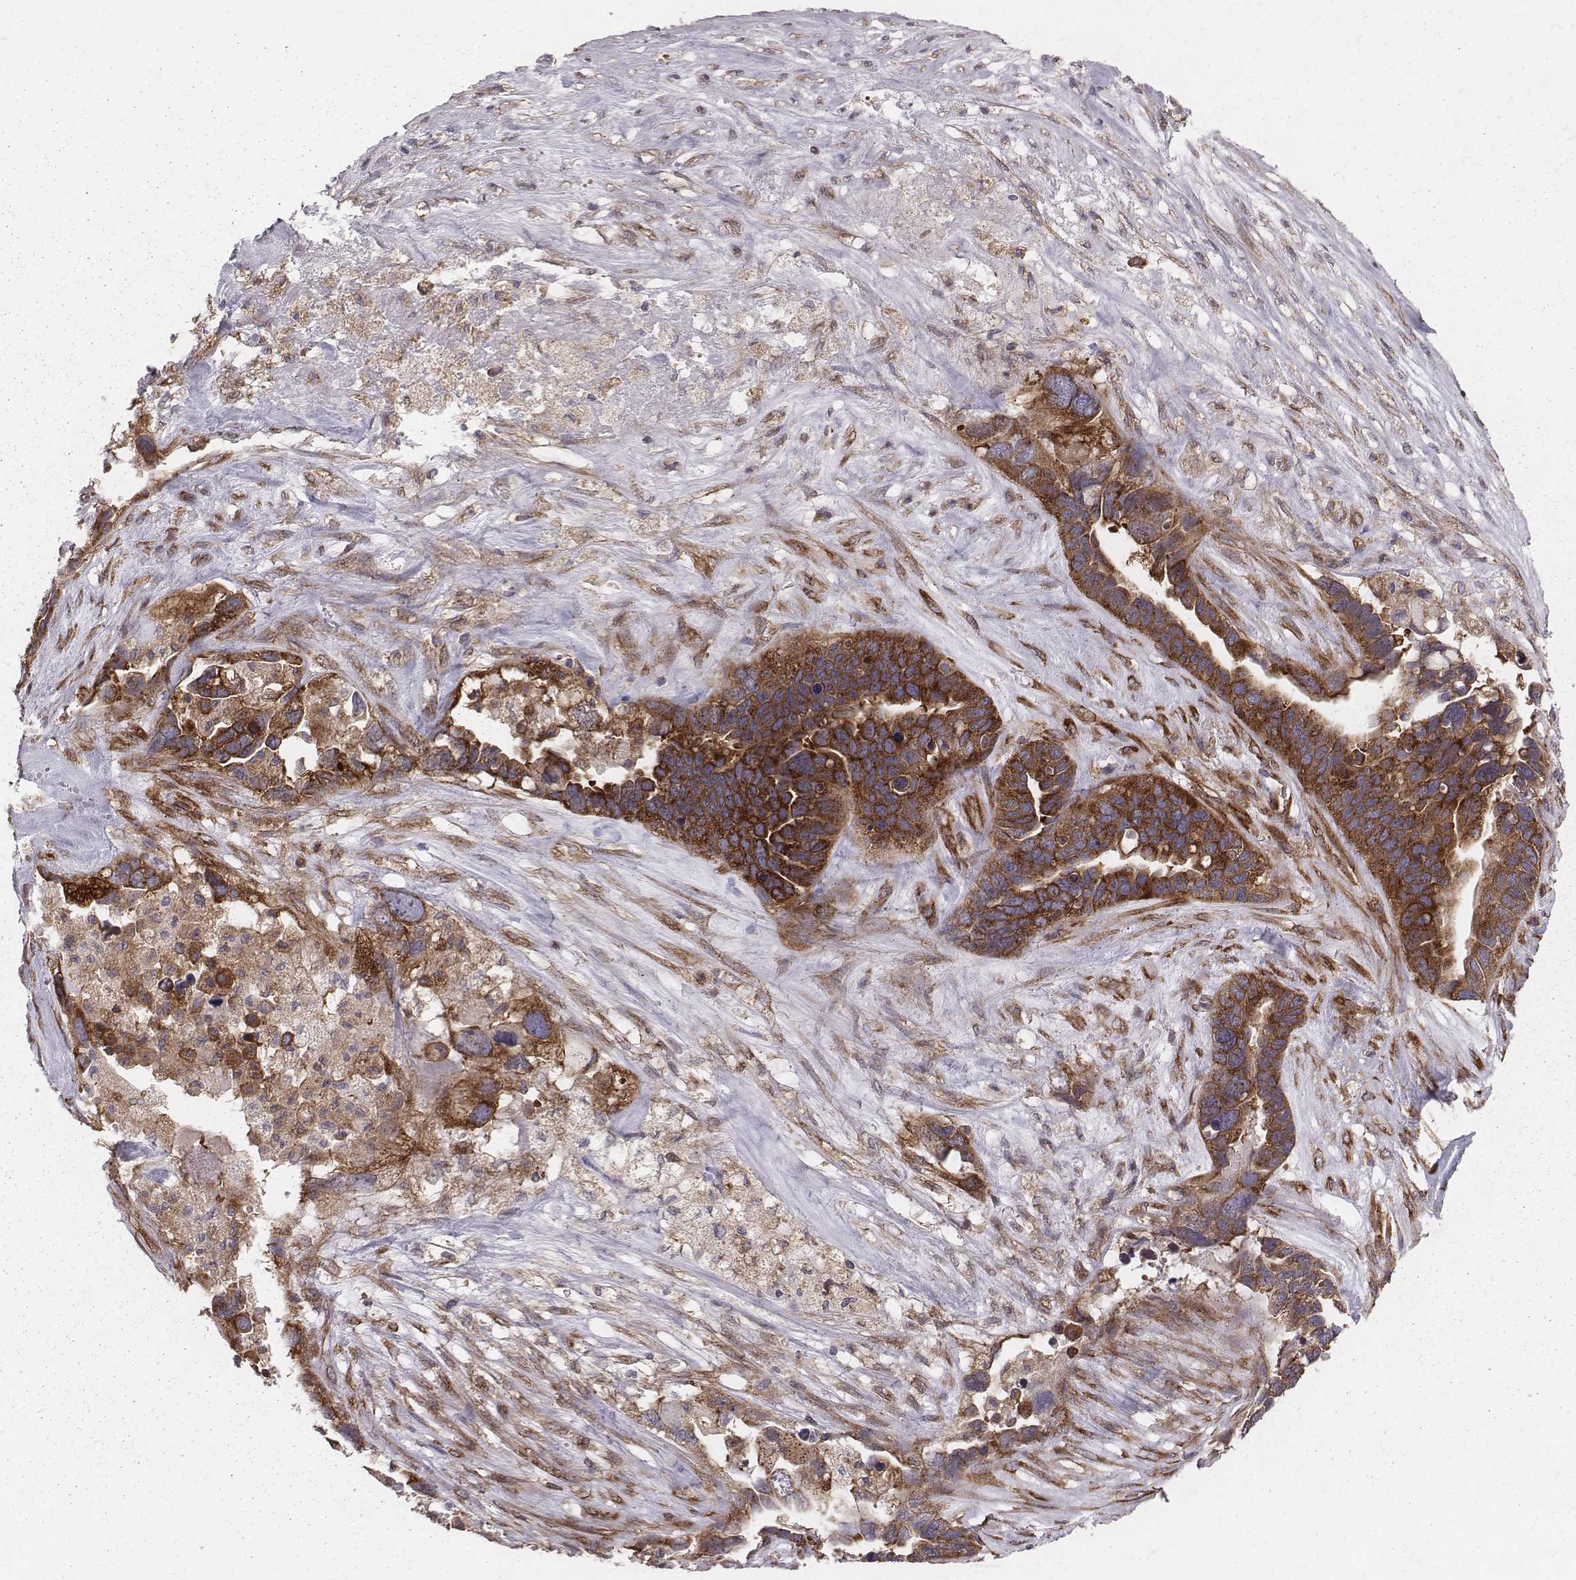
{"staining": {"intensity": "strong", "quantity": ">75%", "location": "cytoplasmic/membranous"}, "tissue": "ovarian cancer", "cell_type": "Tumor cells", "image_type": "cancer", "snomed": [{"axis": "morphology", "description": "Cystadenocarcinoma, serous, NOS"}, {"axis": "topography", "description": "Ovary"}], "caption": "Immunohistochemistry (IHC) micrograph of neoplastic tissue: ovarian serous cystadenocarcinoma stained using IHC displays high levels of strong protein expression localized specifically in the cytoplasmic/membranous of tumor cells, appearing as a cytoplasmic/membranous brown color.", "gene": "TXLNA", "patient": {"sex": "female", "age": 54}}